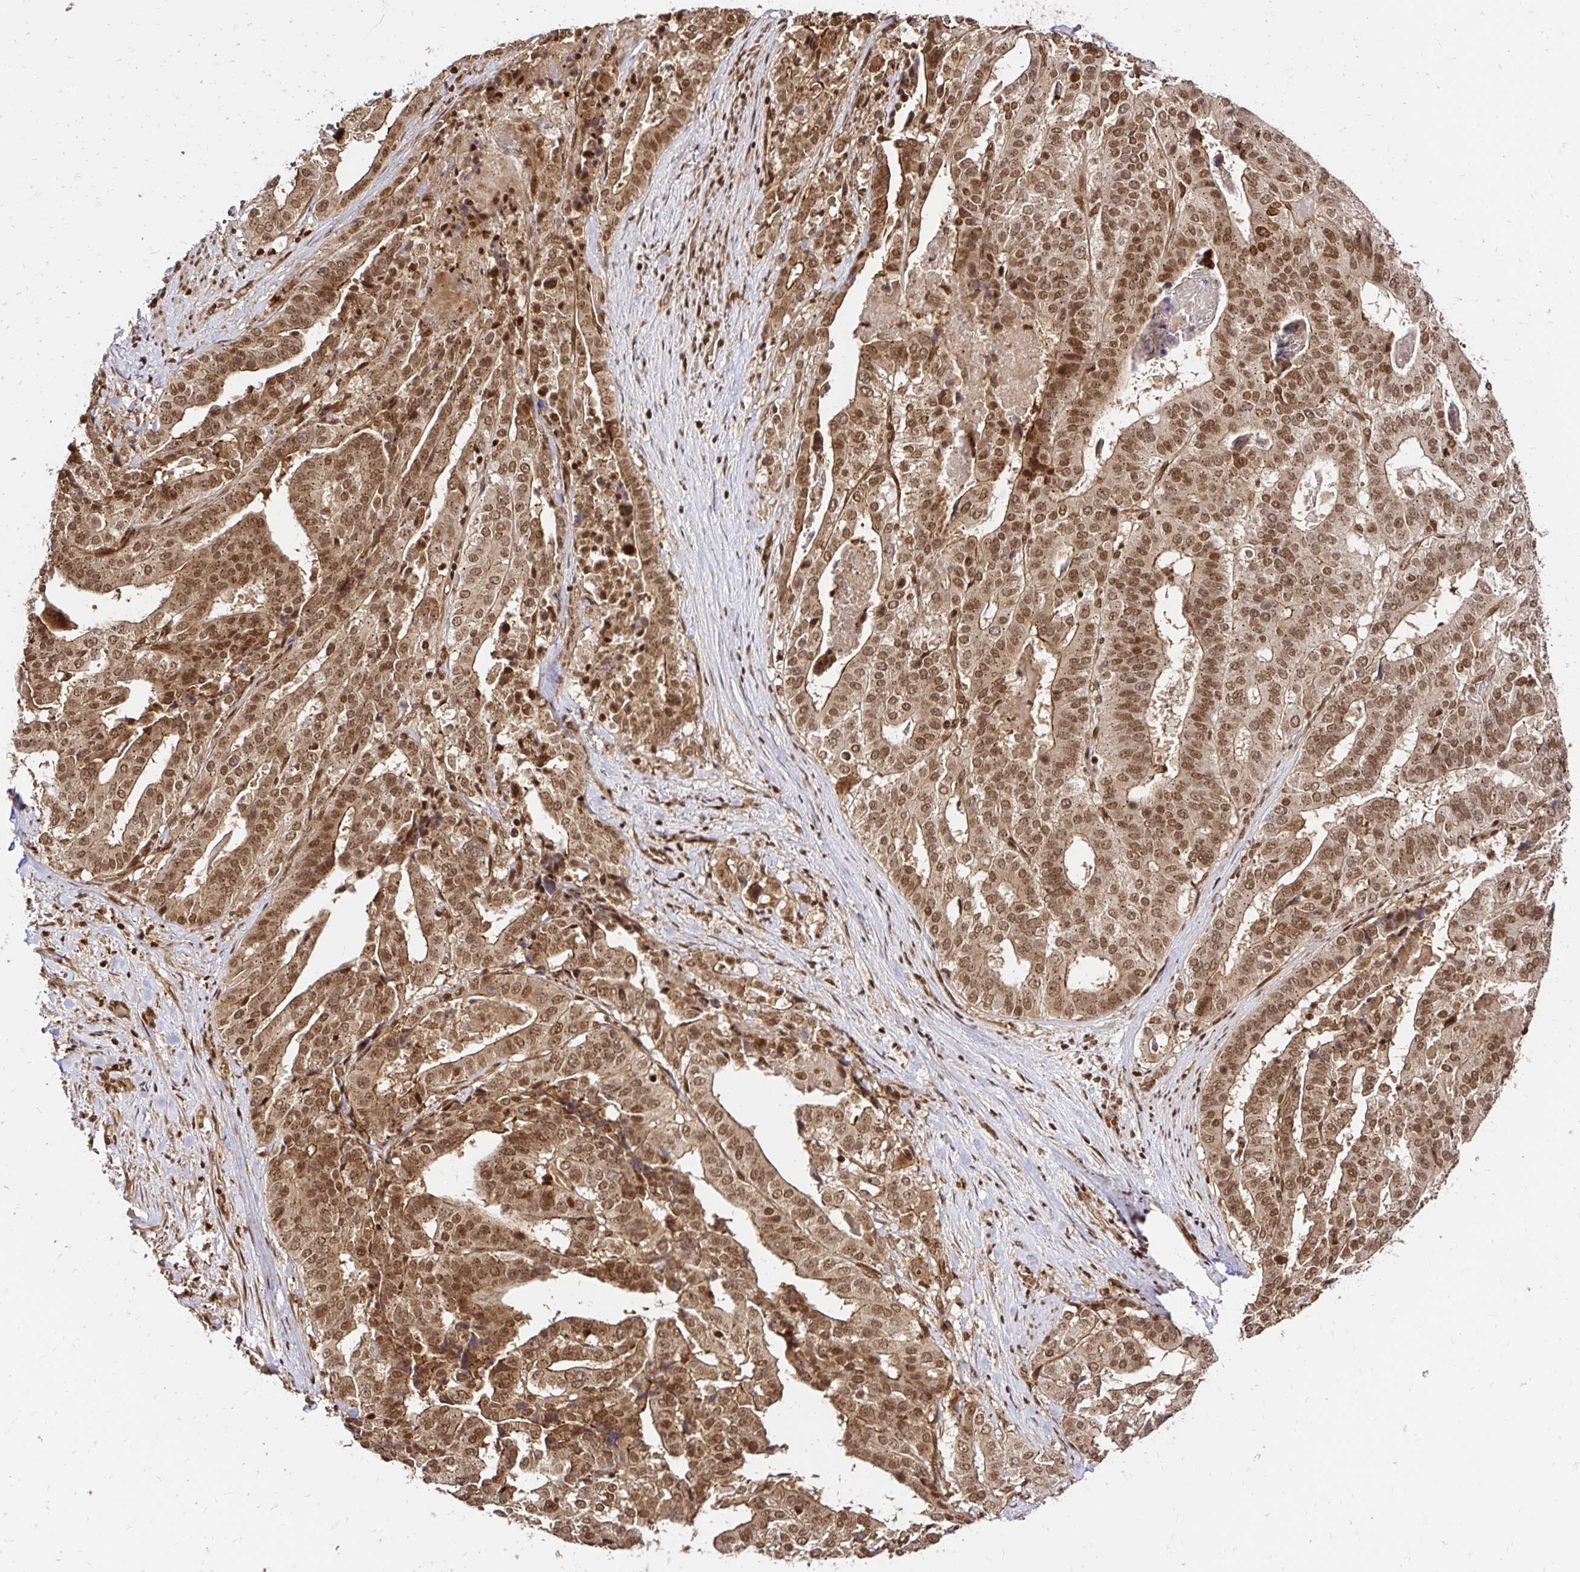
{"staining": {"intensity": "moderate", "quantity": ">75%", "location": "cytoplasmic/membranous,nuclear"}, "tissue": "stomach cancer", "cell_type": "Tumor cells", "image_type": "cancer", "snomed": [{"axis": "morphology", "description": "Adenocarcinoma, NOS"}, {"axis": "topography", "description": "Stomach"}], "caption": "Immunohistochemical staining of stomach cancer reveals medium levels of moderate cytoplasmic/membranous and nuclear positivity in about >75% of tumor cells.", "gene": "GLYR1", "patient": {"sex": "male", "age": 48}}